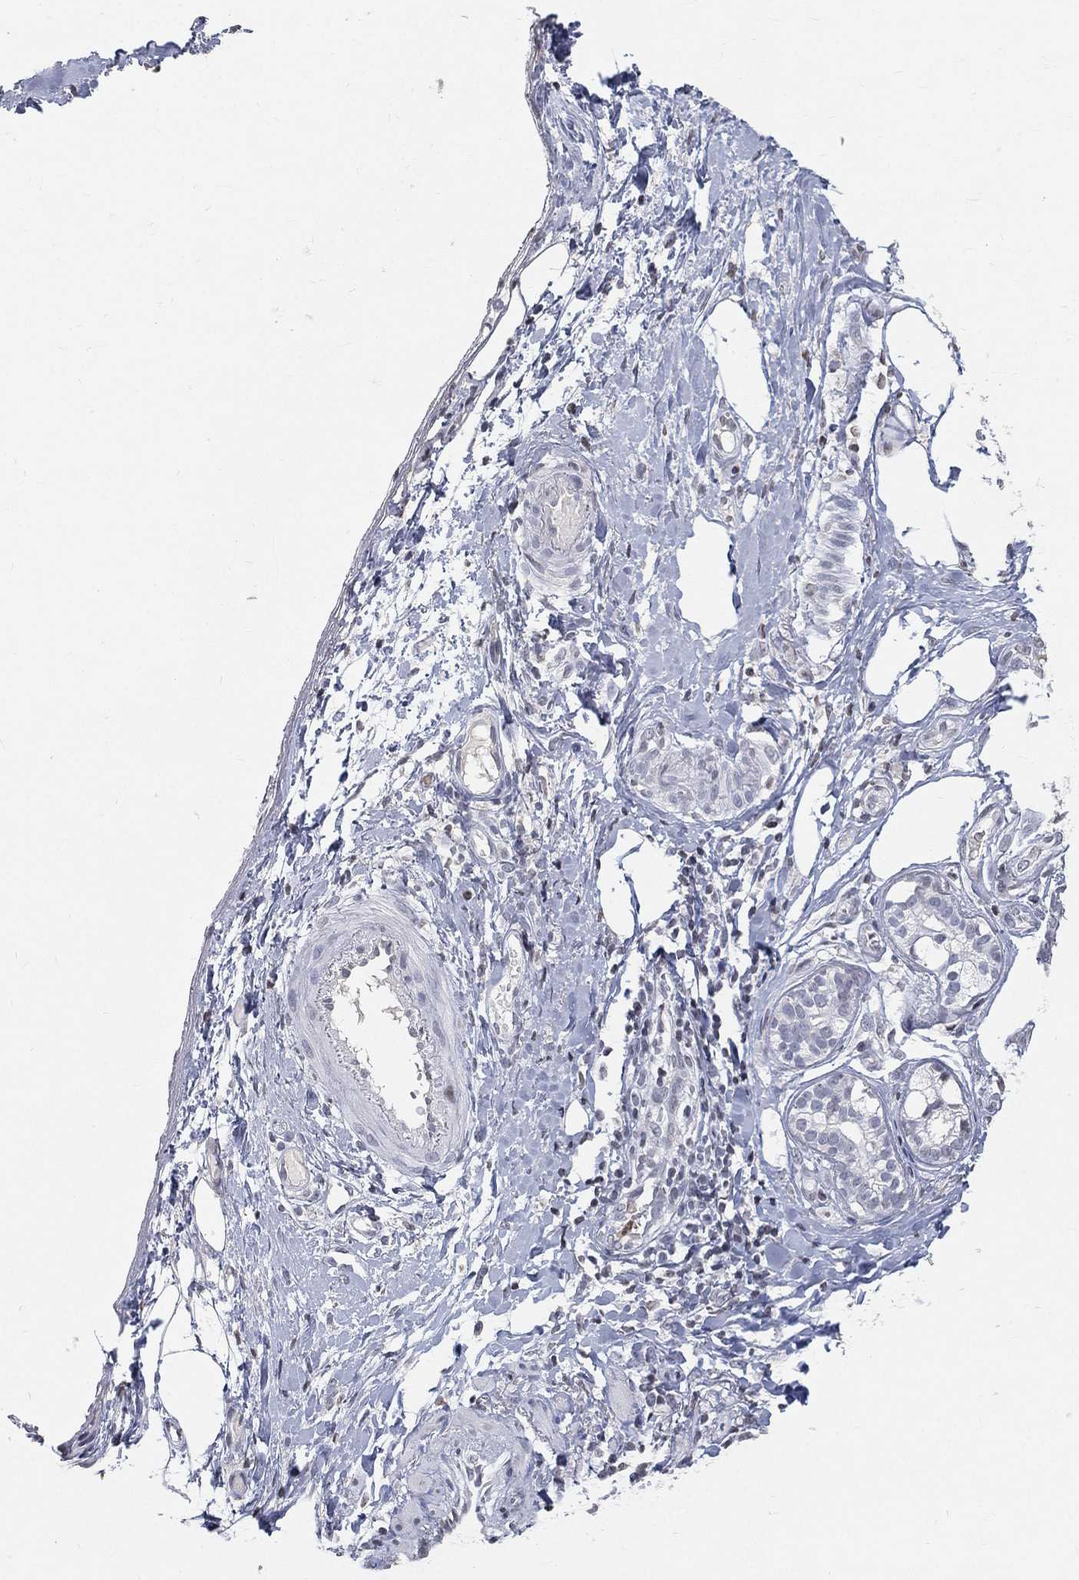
{"staining": {"intensity": "negative", "quantity": "none", "location": "none"}, "tissue": "skin cancer", "cell_type": "Tumor cells", "image_type": "cancer", "snomed": [{"axis": "morphology", "description": "Squamous cell carcinoma, NOS"}, {"axis": "topography", "description": "Skin"}, {"axis": "topography", "description": "Subcutis"}], "caption": "The histopathology image displays no significant positivity in tumor cells of skin squamous cell carcinoma.", "gene": "ARG1", "patient": {"sex": "male", "age": 73}}